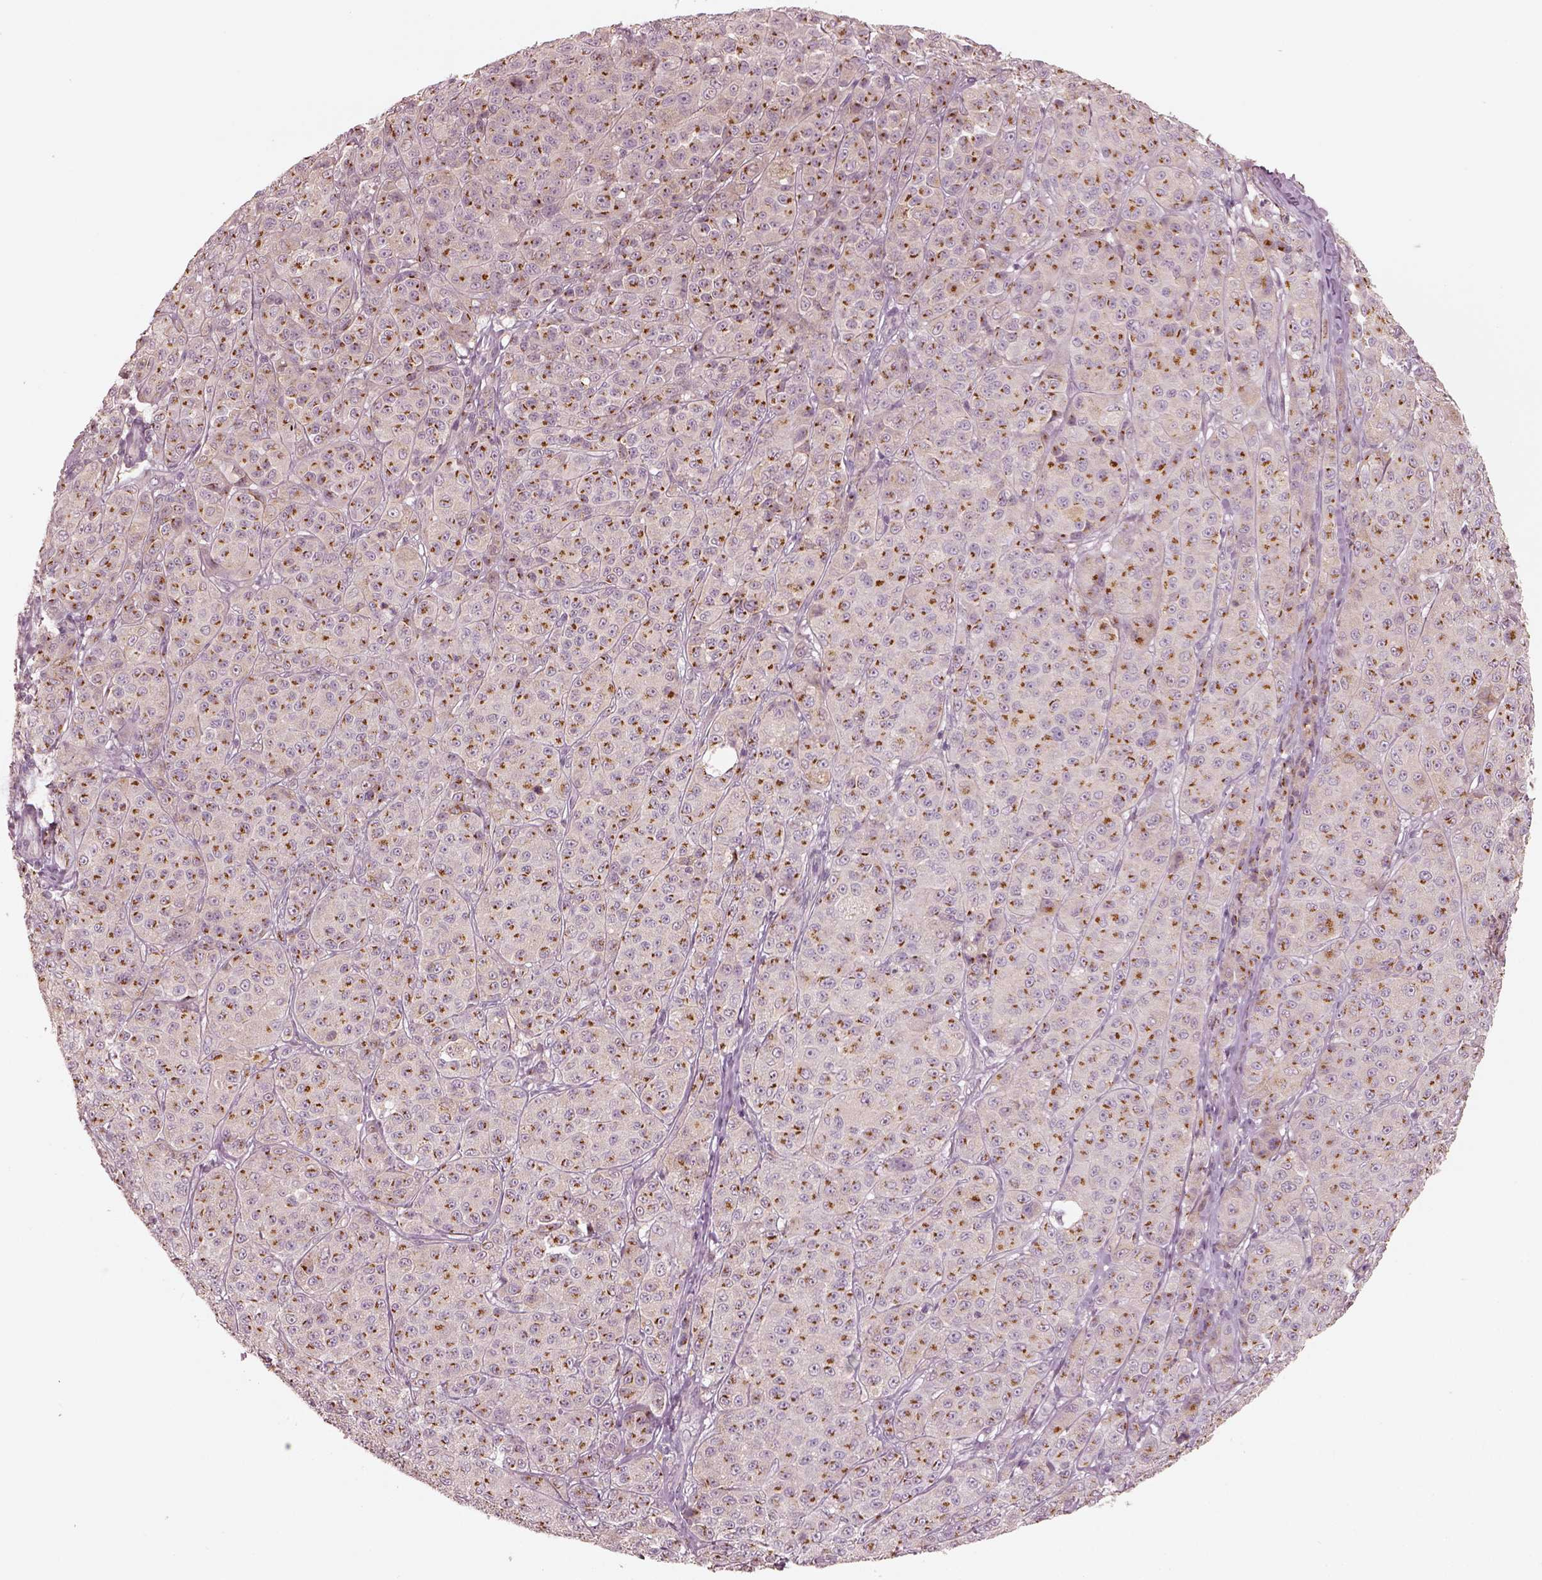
{"staining": {"intensity": "strong", "quantity": ">75%", "location": "cytoplasmic/membranous"}, "tissue": "melanoma", "cell_type": "Tumor cells", "image_type": "cancer", "snomed": [{"axis": "morphology", "description": "Malignant melanoma, NOS"}, {"axis": "topography", "description": "Skin"}], "caption": "This image shows IHC staining of human melanoma, with high strong cytoplasmic/membranous positivity in approximately >75% of tumor cells.", "gene": "SDCBP2", "patient": {"sex": "male", "age": 89}}